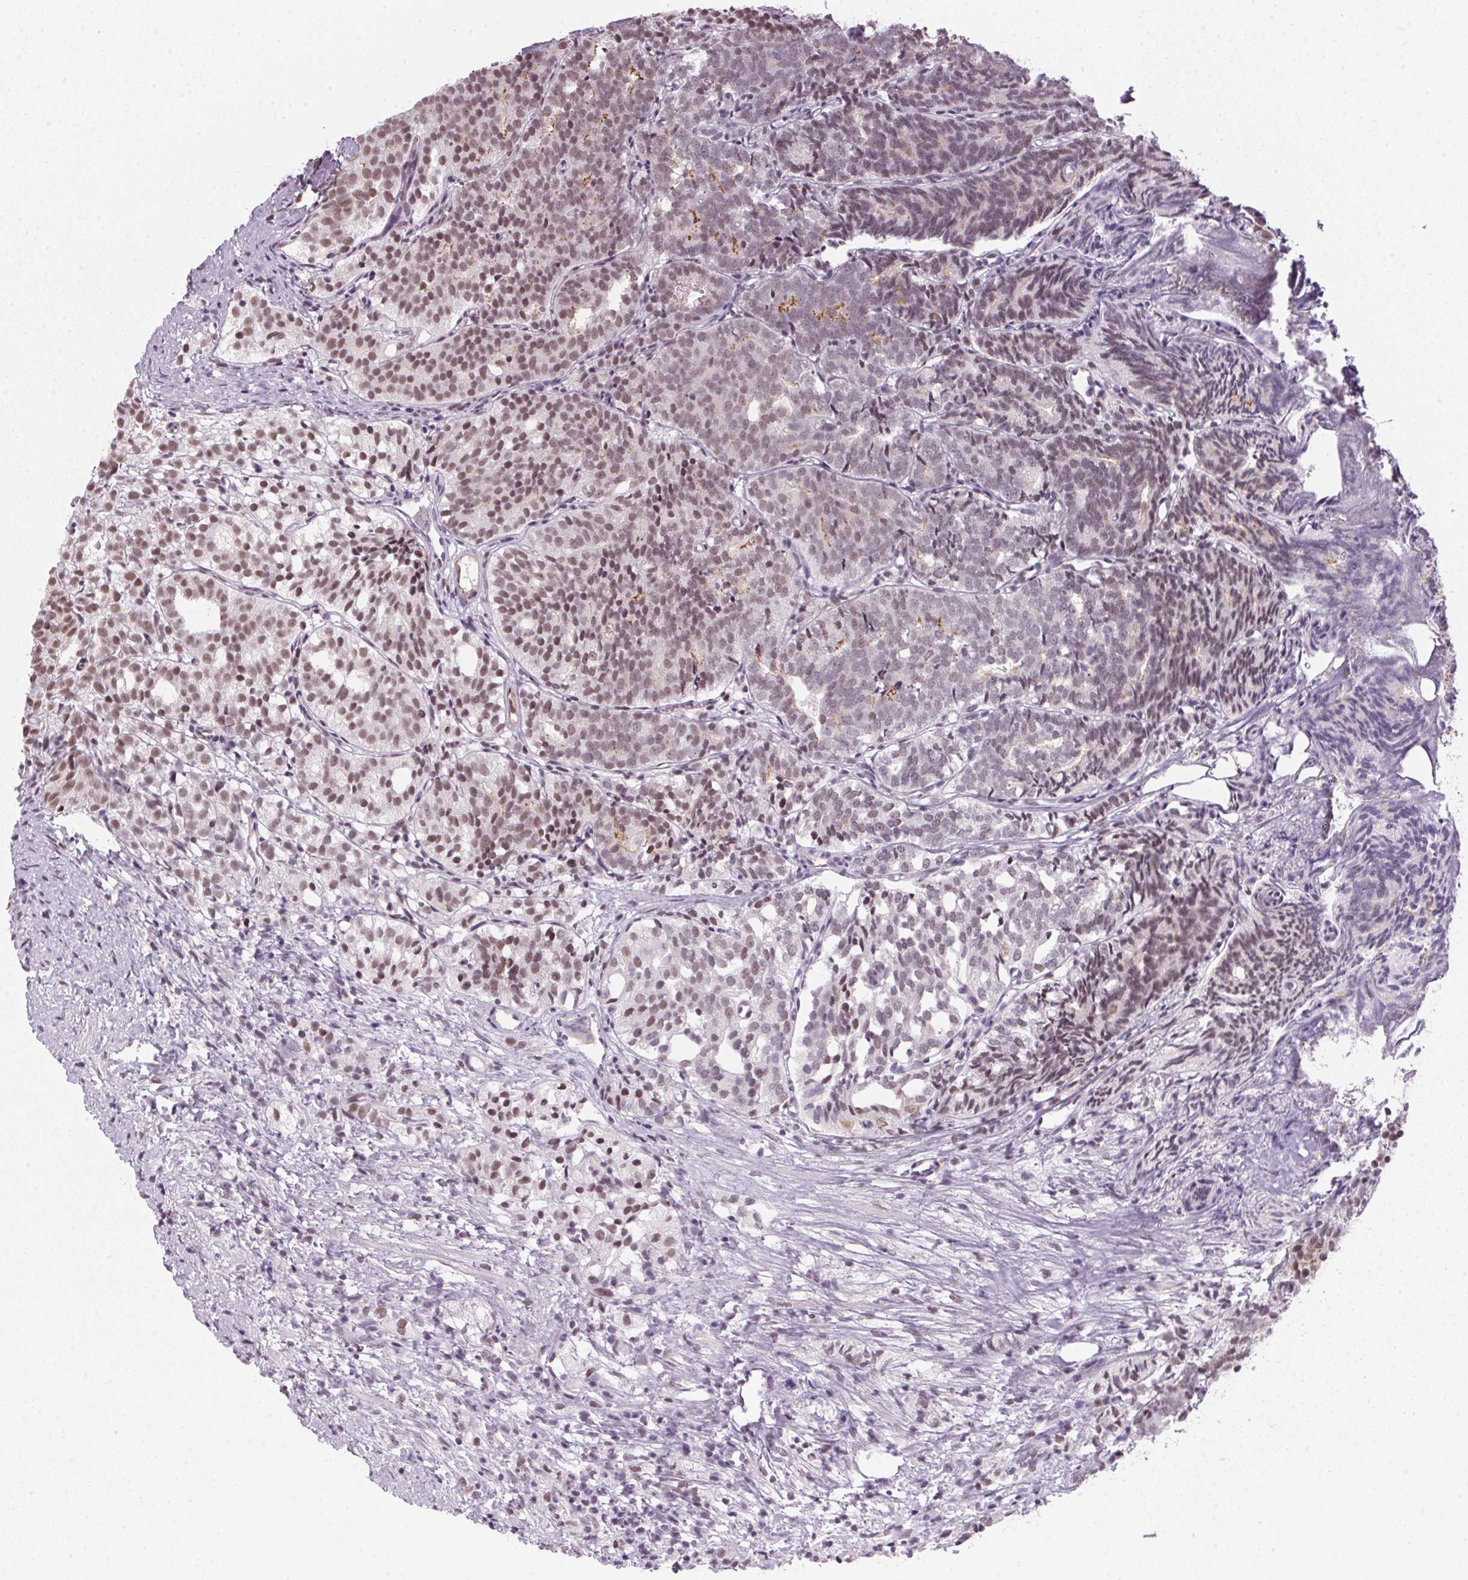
{"staining": {"intensity": "moderate", "quantity": ">75%", "location": "nuclear"}, "tissue": "prostate cancer", "cell_type": "Tumor cells", "image_type": "cancer", "snomed": [{"axis": "morphology", "description": "Adenocarcinoma, High grade"}, {"axis": "topography", "description": "Prostate"}], "caption": "The photomicrograph exhibits immunohistochemical staining of prostate cancer (high-grade adenocarcinoma). There is moderate nuclear positivity is seen in approximately >75% of tumor cells. (DAB = brown stain, brightfield microscopy at high magnification).", "gene": "SRSF7", "patient": {"sex": "male", "age": 53}}